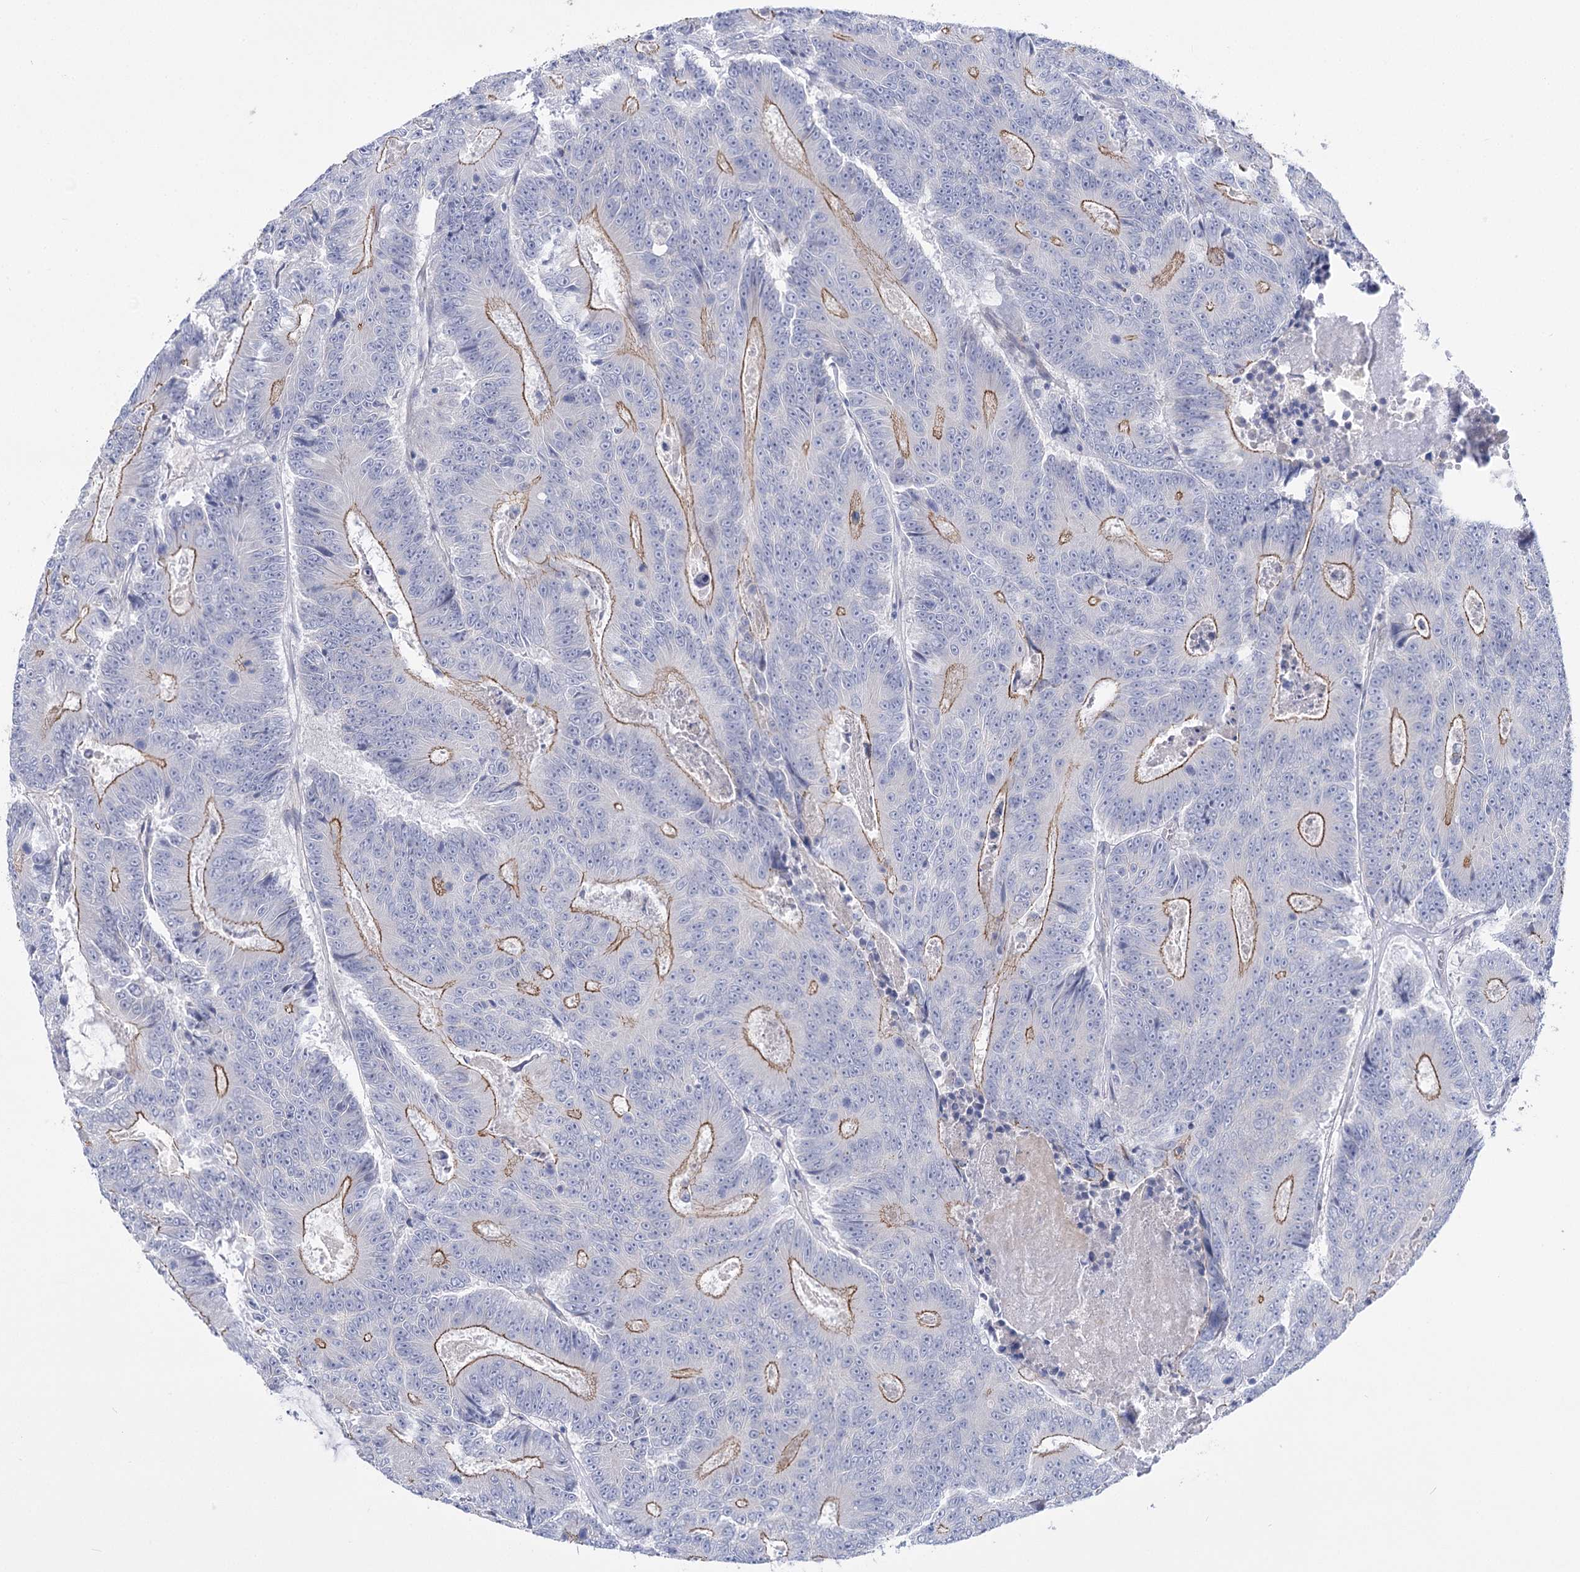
{"staining": {"intensity": "moderate", "quantity": "25%-75%", "location": "cytoplasmic/membranous"}, "tissue": "colorectal cancer", "cell_type": "Tumor cells", "image_type": "cancer", "snomed": [{"axis": "morphology", "description": "Adenocarcinoma, NOS"}, {"axis": "topography", "description": "Colon"}], "caption": "Colorectal cancer (adenocarcinoma) stained with a brown dye reveals moderate cytoplasmic/membranous positive staining in approximately 25%-75% of tumor cells.", "gene": "NRAP", "patient": {"sex": "male", "age": 83}}